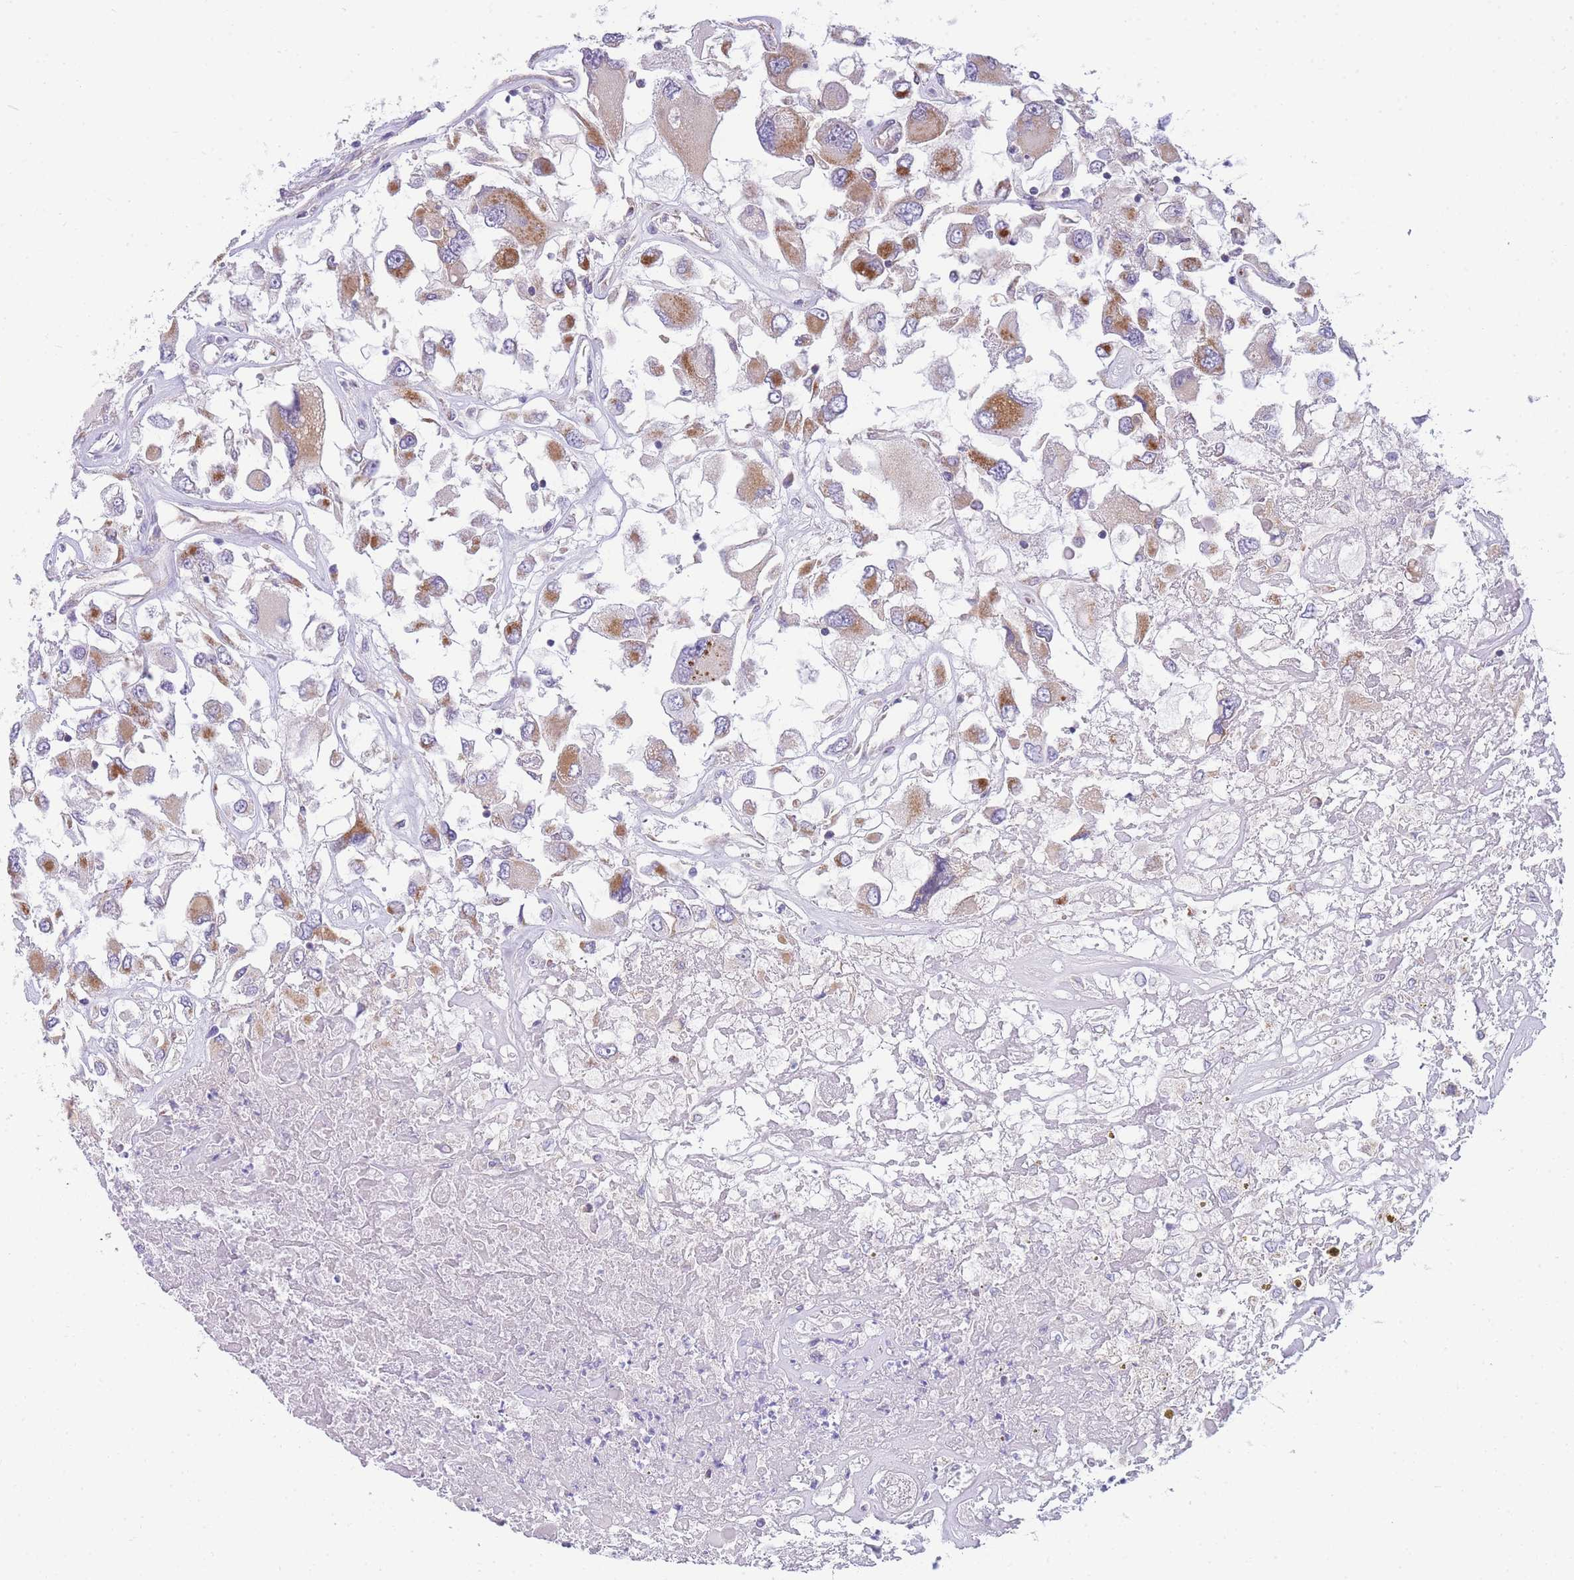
{"staining": {"intensity": "moderate", "quantity": "25%-75%", "location": "cytoplasmic/membranous"}, "tissue": "renal cancer", "cell_type": "Tumor cells", "image_type": "cancer", "snomed": [{"axis": "morphology", "description": "Adenocarcinoma, NOS"}, {"axis": "topography", "description": "Kidney"}], "caption": "There is medium levels of moderate cytoplasmic/membranous positivity in tumor cells of renal cancer, as demonstrated by immunohistochemical staining (brown color).", "gene": "MRPS11", "patient": {"sex": "female", "age": 52}}